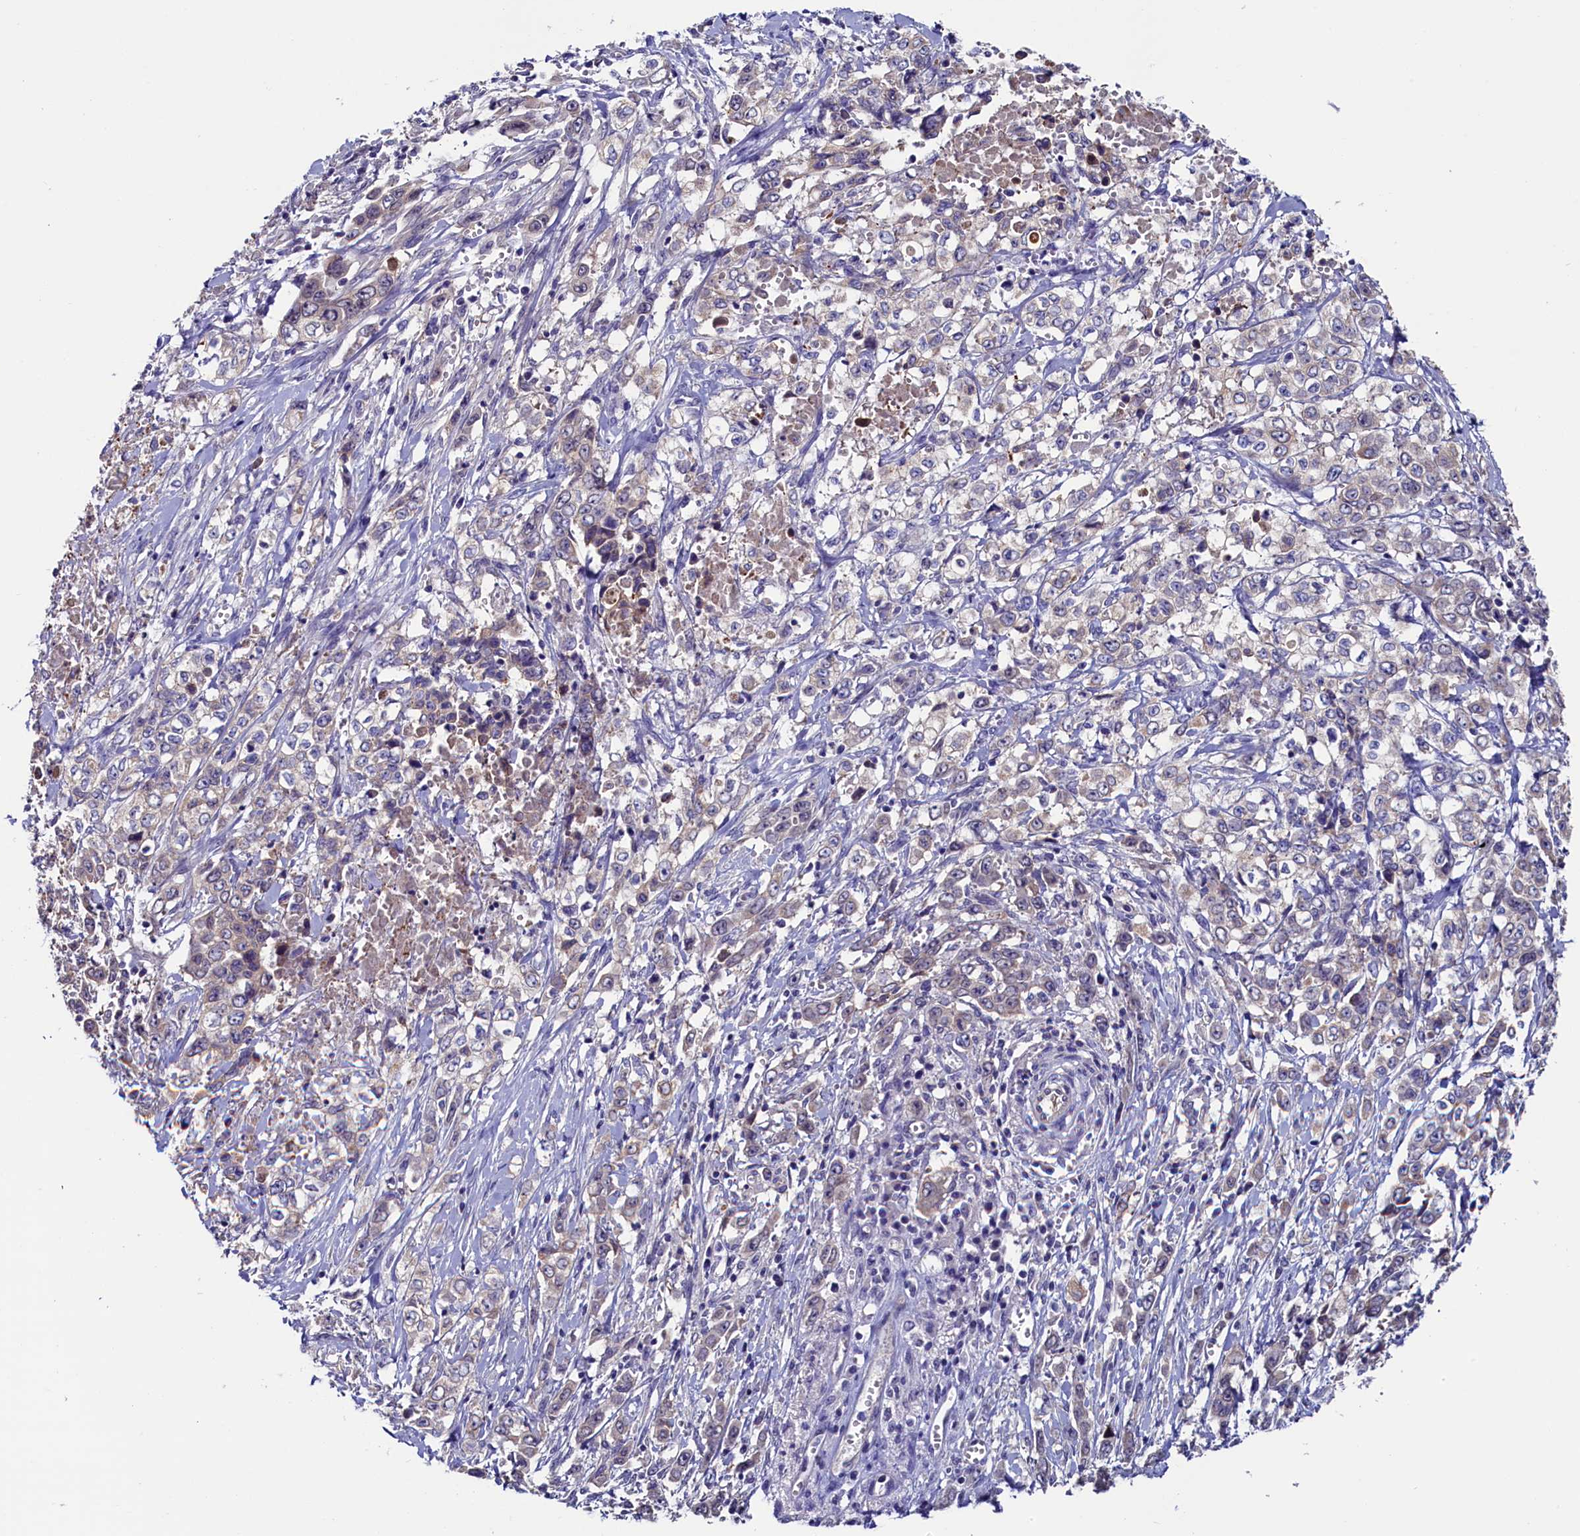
{"staining": {"intensity": "weak", "quantity": "<25%", "location": "cytoplasmic/membranous"}, "tissue": "stomach cancer", "cell_type": "Tumor cells", "image_type": "cancer", "snomed": [{"axis": "morphology", "description": "Adenocarcinoma, NOS"}, {"axis": "topography", "description": "Stomach, upper"}], "caption": "This is an immunohistochemistry micrograph of human stomach cancer. There is no positivity in tumor cells.", "gene": "CIAPIN1", "patient": {"sex": "male", "age": 62}}